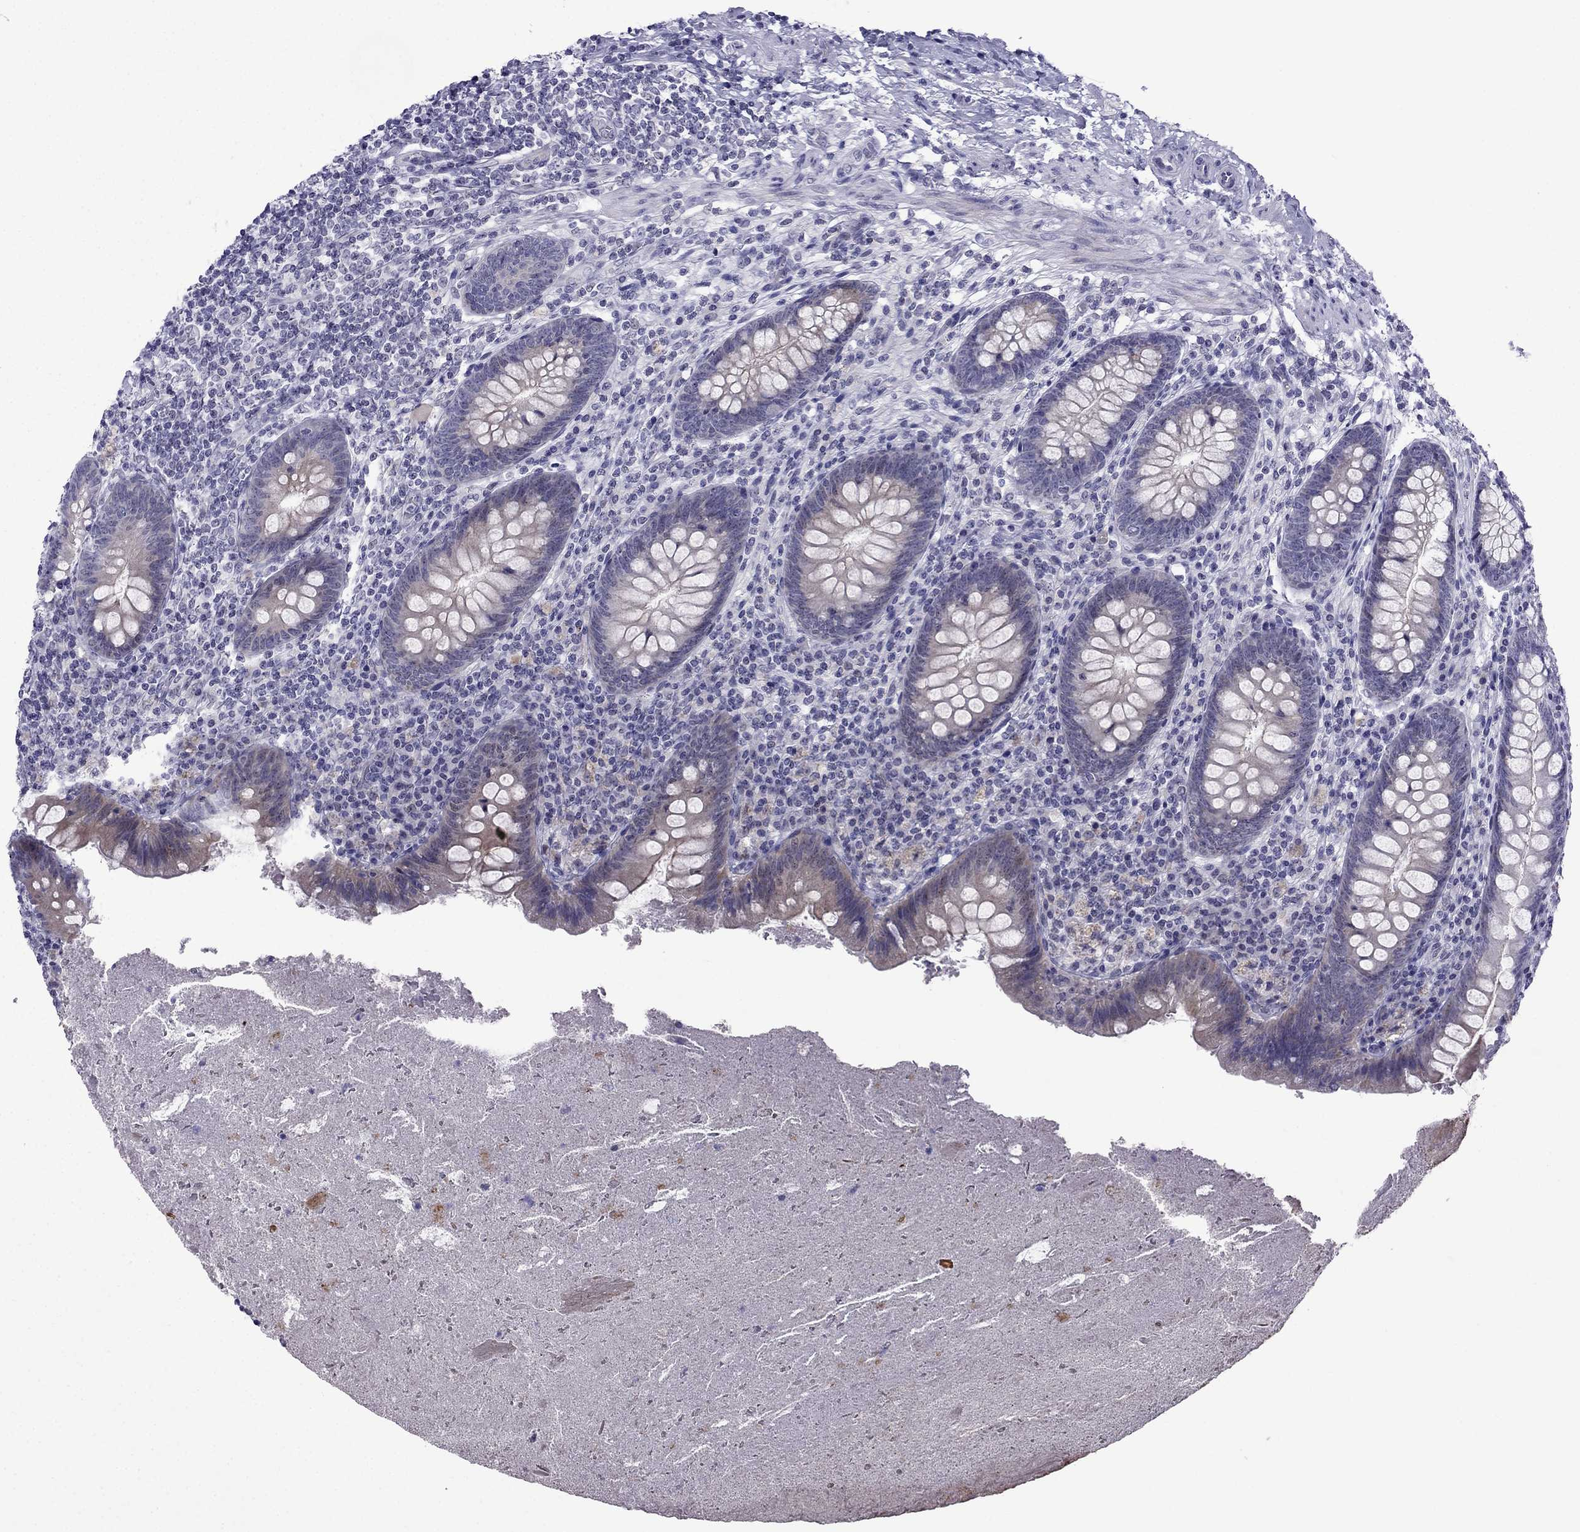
{"staining": {"intensity": "weak", "quantity": ">75%", "location": "cytoplasmic/membranous"}, "tissue": "appendix", "cell_type": "Glandular cells", "image_type": "normal", "snomed": [{"axis": "morphology", "description": "Normal tissue, NOS"}, {"axis": "topography", "description": "Appendix"}], "caption": "Weak cytoplasmic/membranous protein positivity is appreciated in about >75% of glandular cells in appendix.", "gene": "POM121L12", "patient": {"sex": "male", "age": 47}}